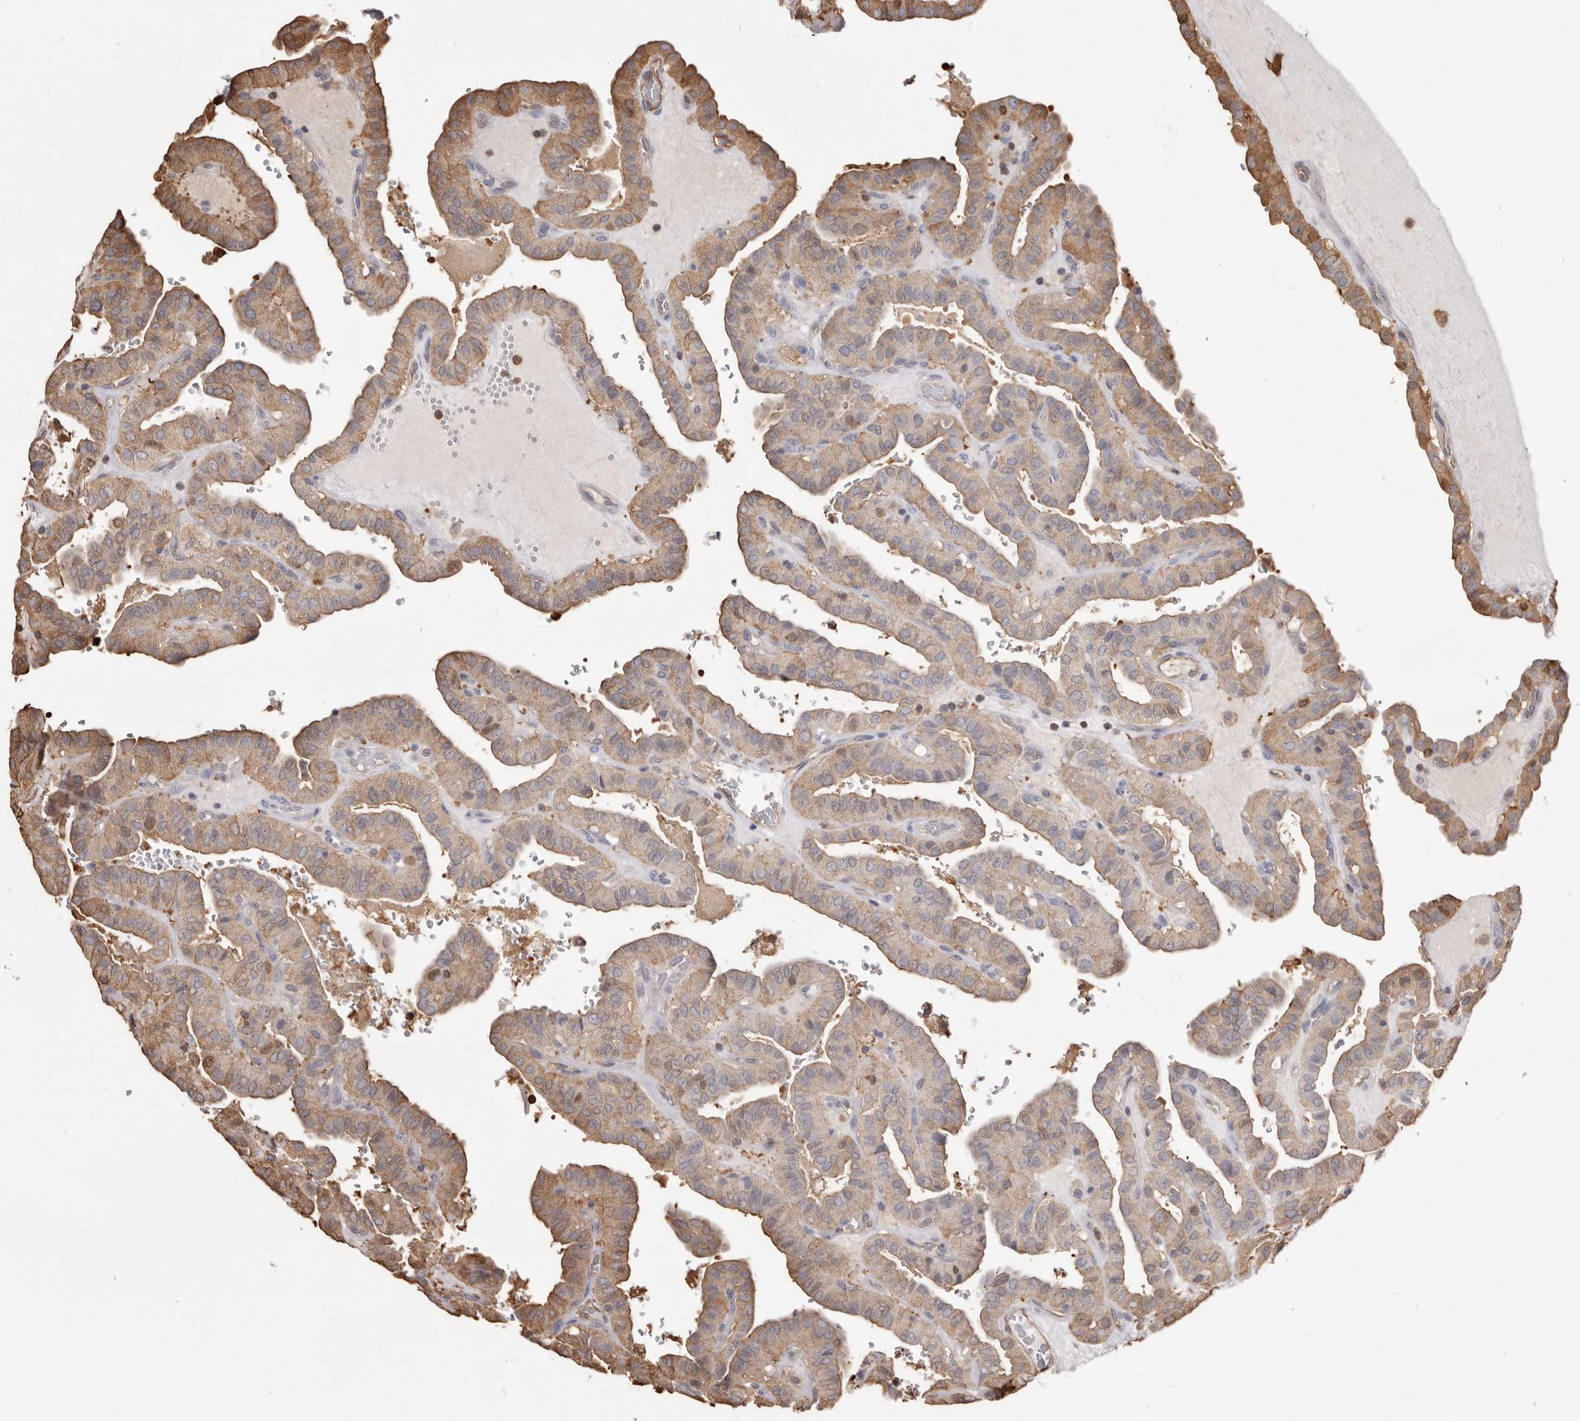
{"staining": {"intensity": "moderate", "quantity": "25%-75%", "location": "cytoplasmic/membranous"}, "tissue": "thyroid cancer", "cell_type": "Tumor cells", "image_type": "cancer", "snomed": [{"axis": "morphology", "description": "Papillary adenocarcinoma, NOS"}, {"axis": "topography", "description": "Thyroid gland"}], "caption": "Thyroid cancer (papillary adenocarcinoma) tissue exhibits moderate cytoplasmic/membranous staining in about 25%-75% of tumor cells", "gene": "PKM", "patient": {"sex": "male", "age": 77}}